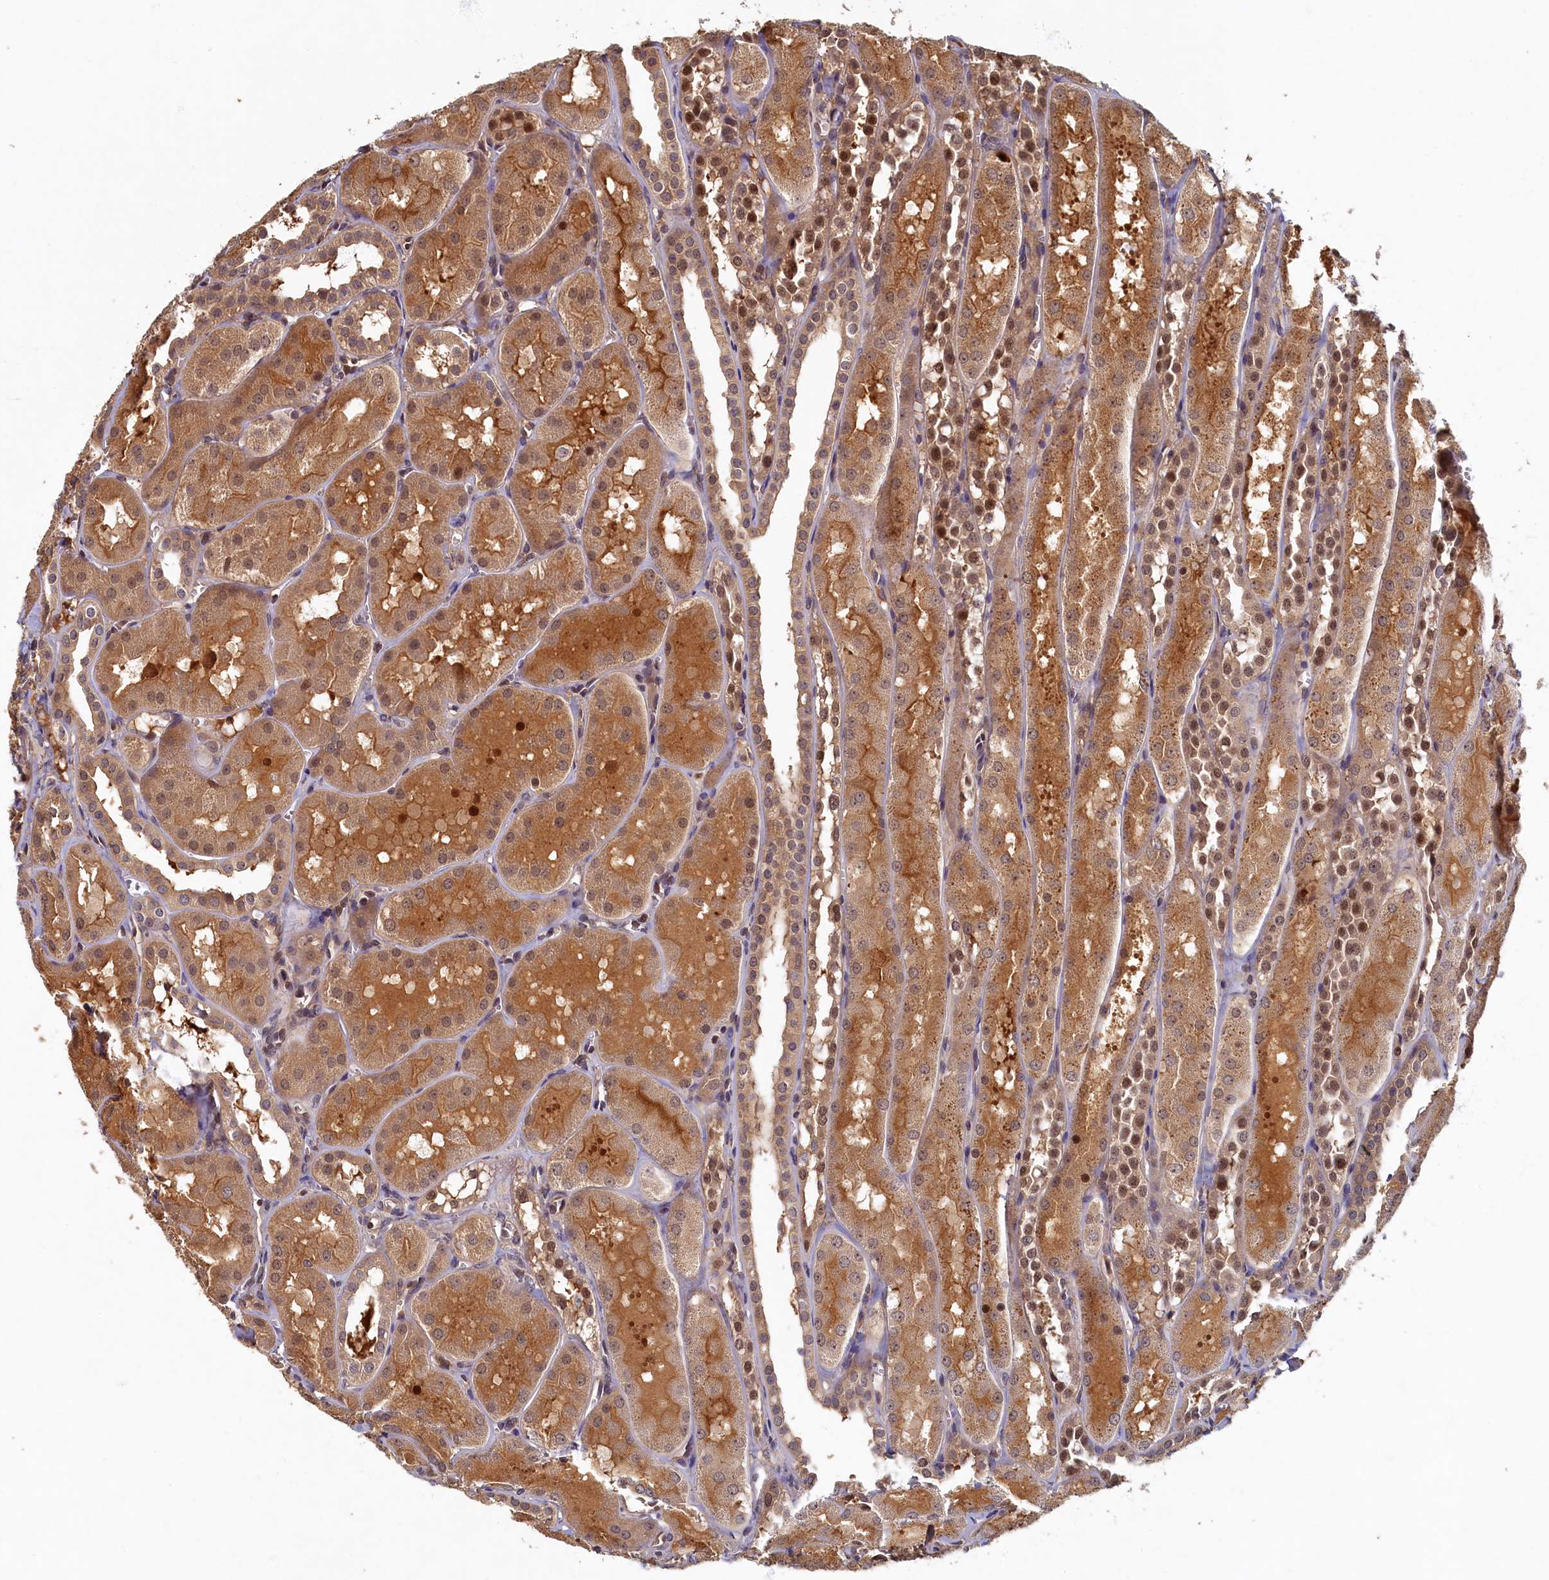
{"staining": {"intensity": "weak", "quantity": "25%-75%", "location": "nuclear"}, "tissue": "kidney", "cell_type": "Cells in glomeruli", "image_type": "normal", "snomed": [{"axis": "morphology", "description": "Normal tissue, NOS"}, {"axis": "topography", "description": "Kidney"}, {"axis": "topography", "description": "Urinary bladder"}], "caption": "Cells in glomeruli show low levels of weak nuclear staining in approximately 25%-75% of cells in benign human kidney. The protein of interest is stained brown, and the nuclei are stained in blue (DAB IHC with brightfield microscopy, high magnification).", "gene": "LCMT2", "patient": {"sex": "male", "age": 16}}